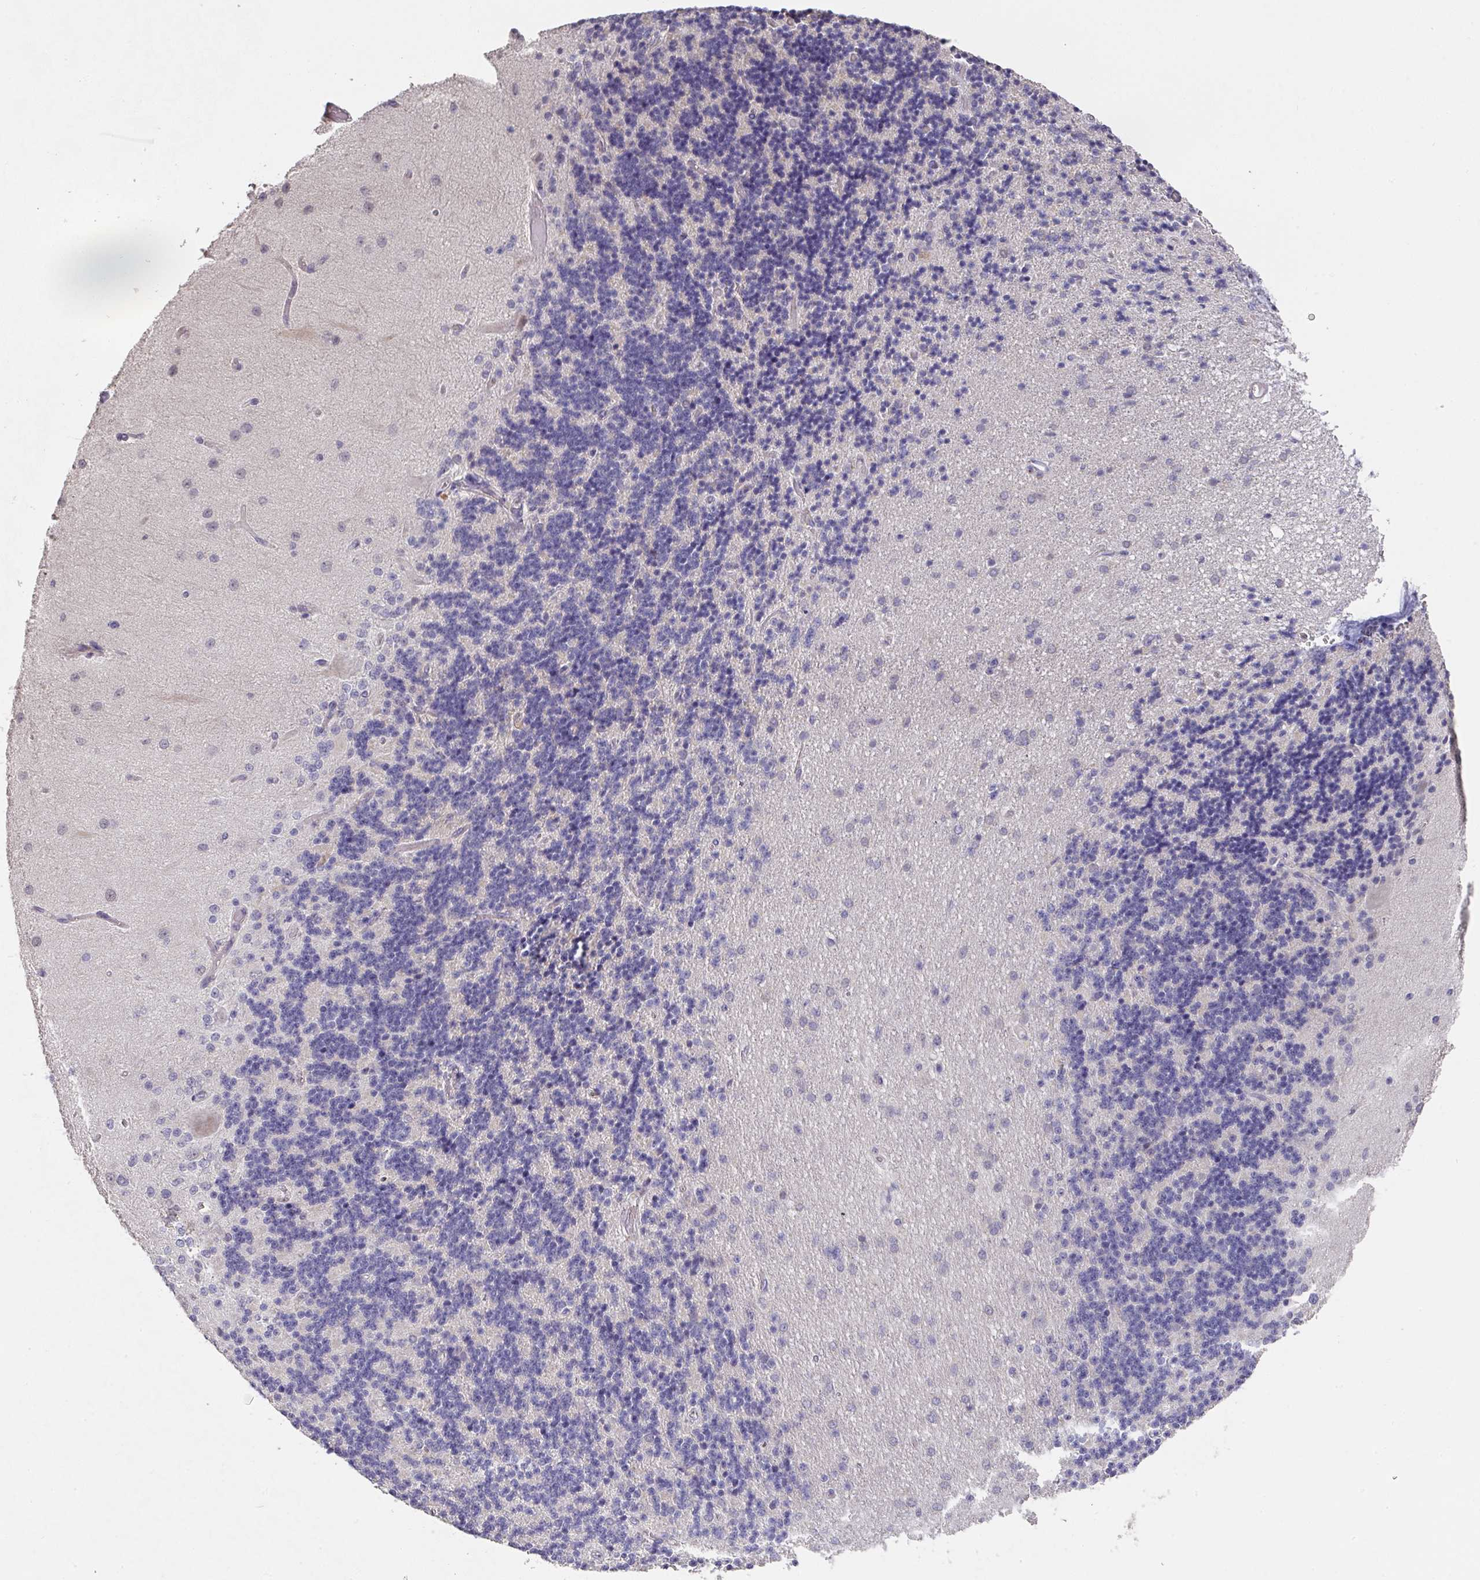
{"staining": {"intensity": "negative", "quantity": "none", "location": "none"}, "tissue": "cerebellum", "cell_type": "Cells in granular layer", "image_type": "normal", "snomed": [{"axis": "morphology", "description": "Normal tissue, NOS"}, {"axis": "topography", "description": "Cerebellum"}], "caption": "DAB immunohistochemical staining of benign cerebellum exhibits no significant positivity in cells in granular layer.", "gene": "FOXN4", "patient": {"sex": "female", "age": 29}}